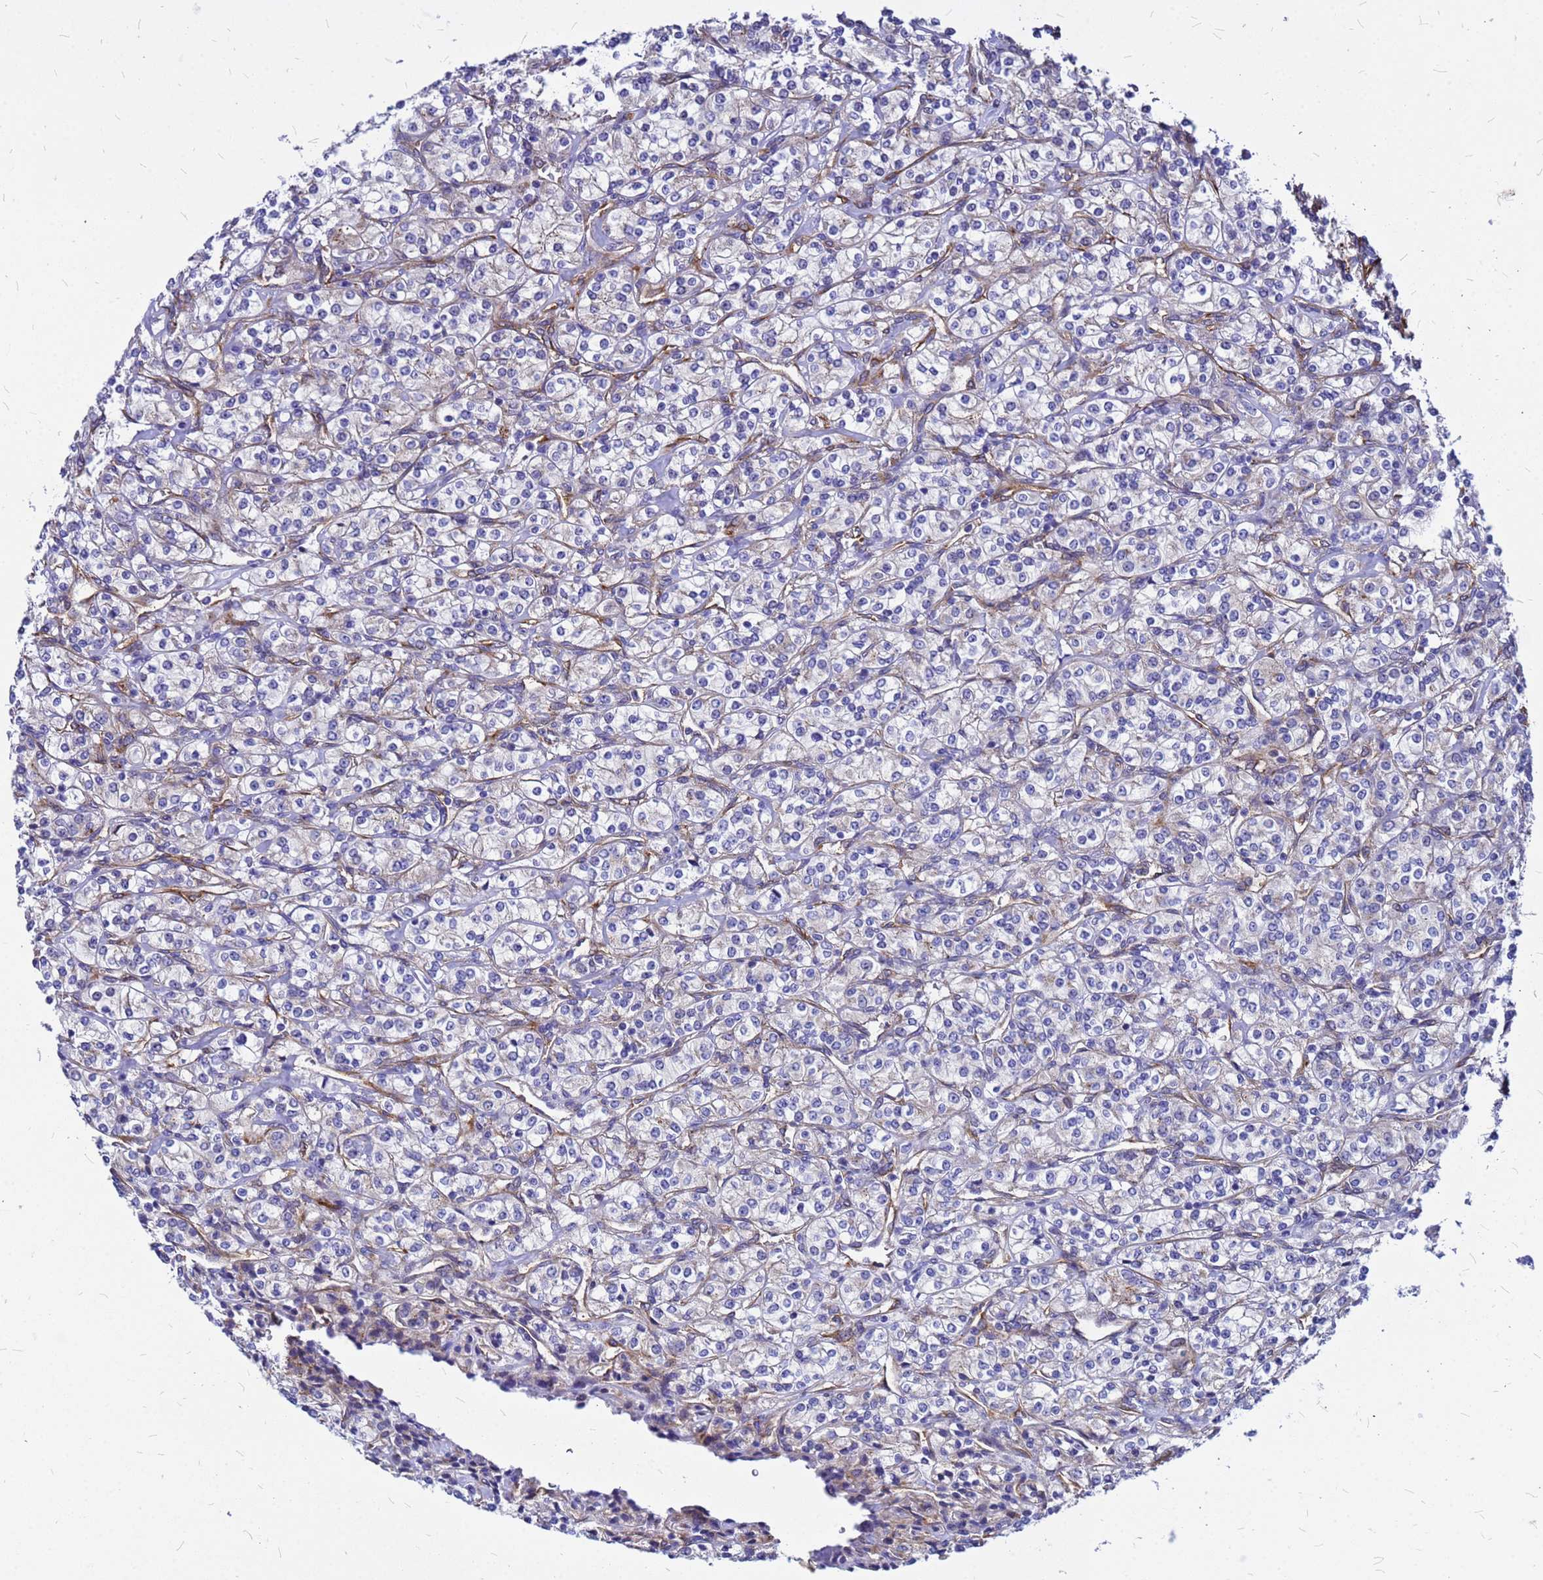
{"staining": {"intensity": "weak", "quantity": "<25%", "location": "cytoplasmic/membranous"}, "tissue": "renal cancer", "cell_type": "Tumor cells", "image_type": "cancer", "snomed": [{"axis": "morphology", "description": "Adenocarcinoma, NOS"}, {"axis": "topography", "description": "Kidney"}], "caption": "Immunohistochemical staining of human adenocarcinoma (renal) exhibits no significant staining in tumor cells.", "gene": "NOSTRIN", "patient": {"sex": "male", "age": 77}}